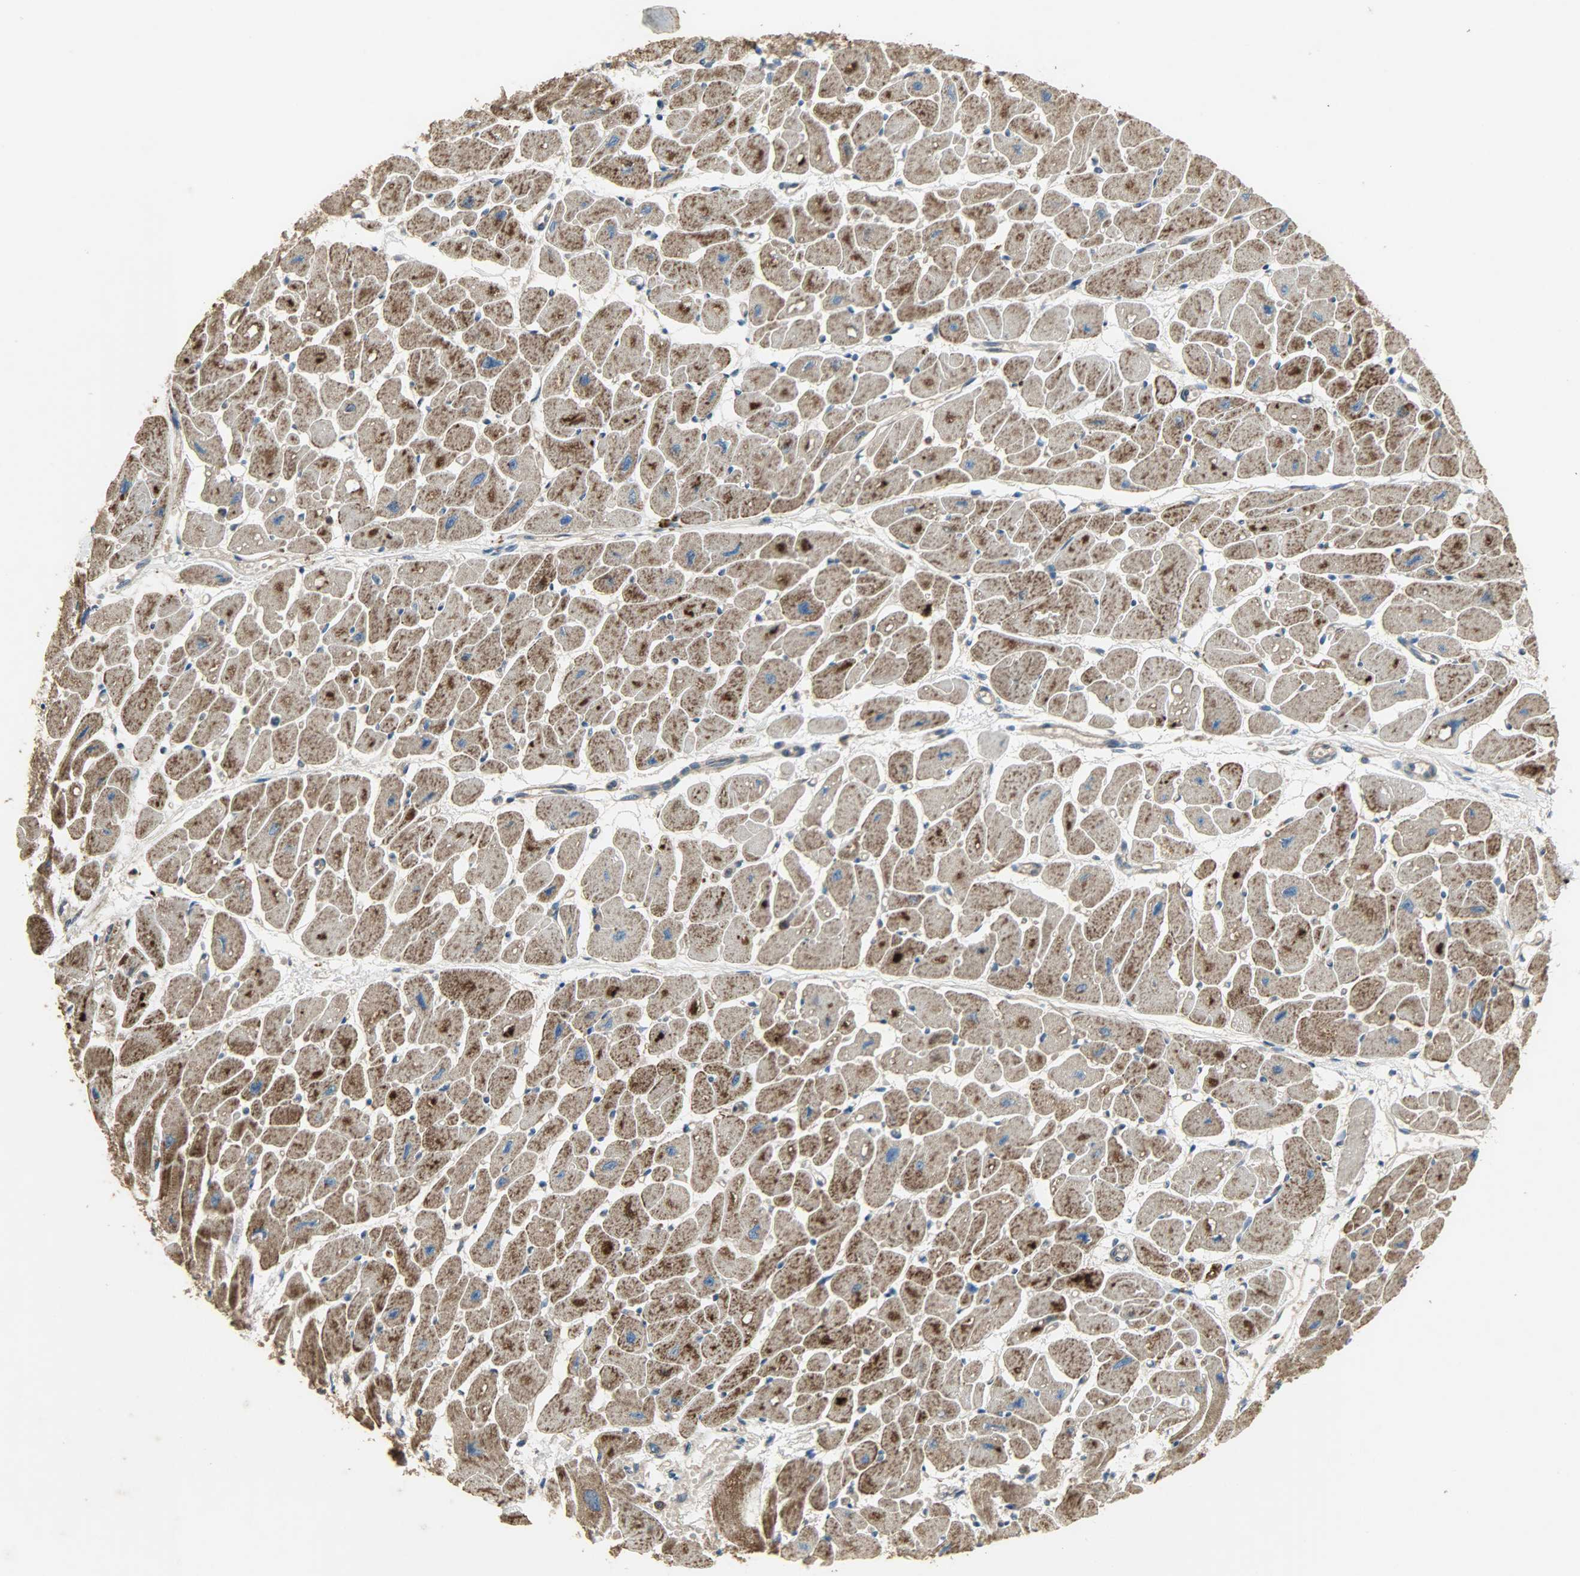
{"staining": {"intensity": "strong", "quantity": ">75%", "location": "cytoplasmic/membranous"}, "tissue": "heart muscle", "cell_type": "Cardiomyocytes", "image_type": "normal", "snomed": [{"axis": "morphology", "description": "Normal tissue, NOS"}, {"axis": "topography", "description": "Heart"}], "caption": "Normal heart muscle reveals strong cytoplasmic/membranous positivity in approximately >75% of cardiomyocytes, visualized by immunohistochemistry.", "gene": "AMT", "patient": {"sex": "female", "age": 54}}